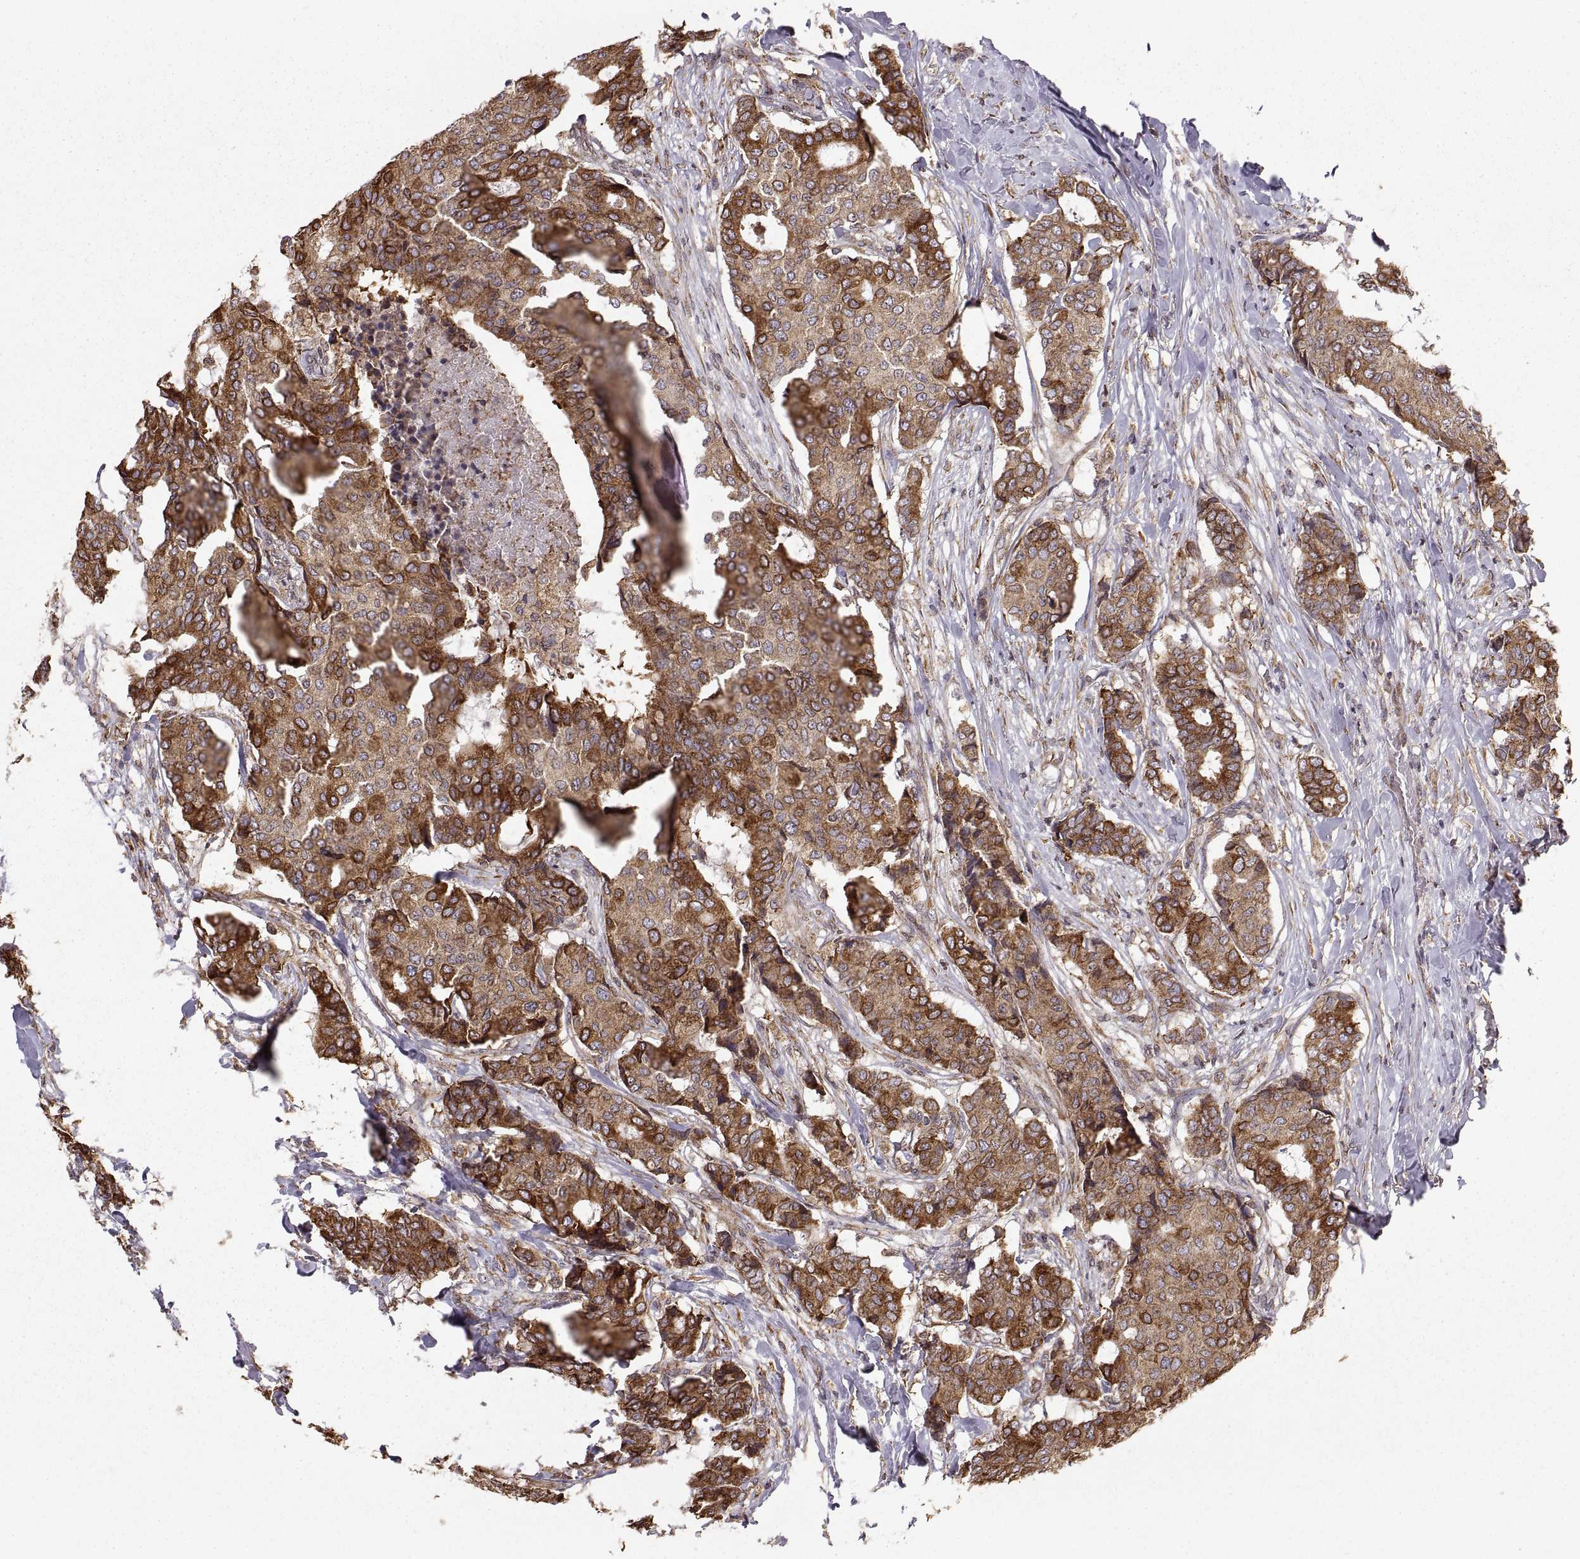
{"staining": {"intensity": "strong", "quantity": "25%-75%", "location": "cytoplasmic/membranous"}, "tissue": "breast cancer", "cell_type": "Tumor cells", "image_type": "cancer", "snomed": [{"axis": "morphology", "description": "Duct carcinoma"}, {"axis": "topography", "description": "Breast"}], "caption": "Immunohistochemical staining of human infiltrating ductal carcinoma (breast) exhibits high levels of strong cytoplasmic/membranous expression in about 25%-75% of tumor cells.", "gene": "PDIA3", "patient": {"sex": "female", "age": 75}}